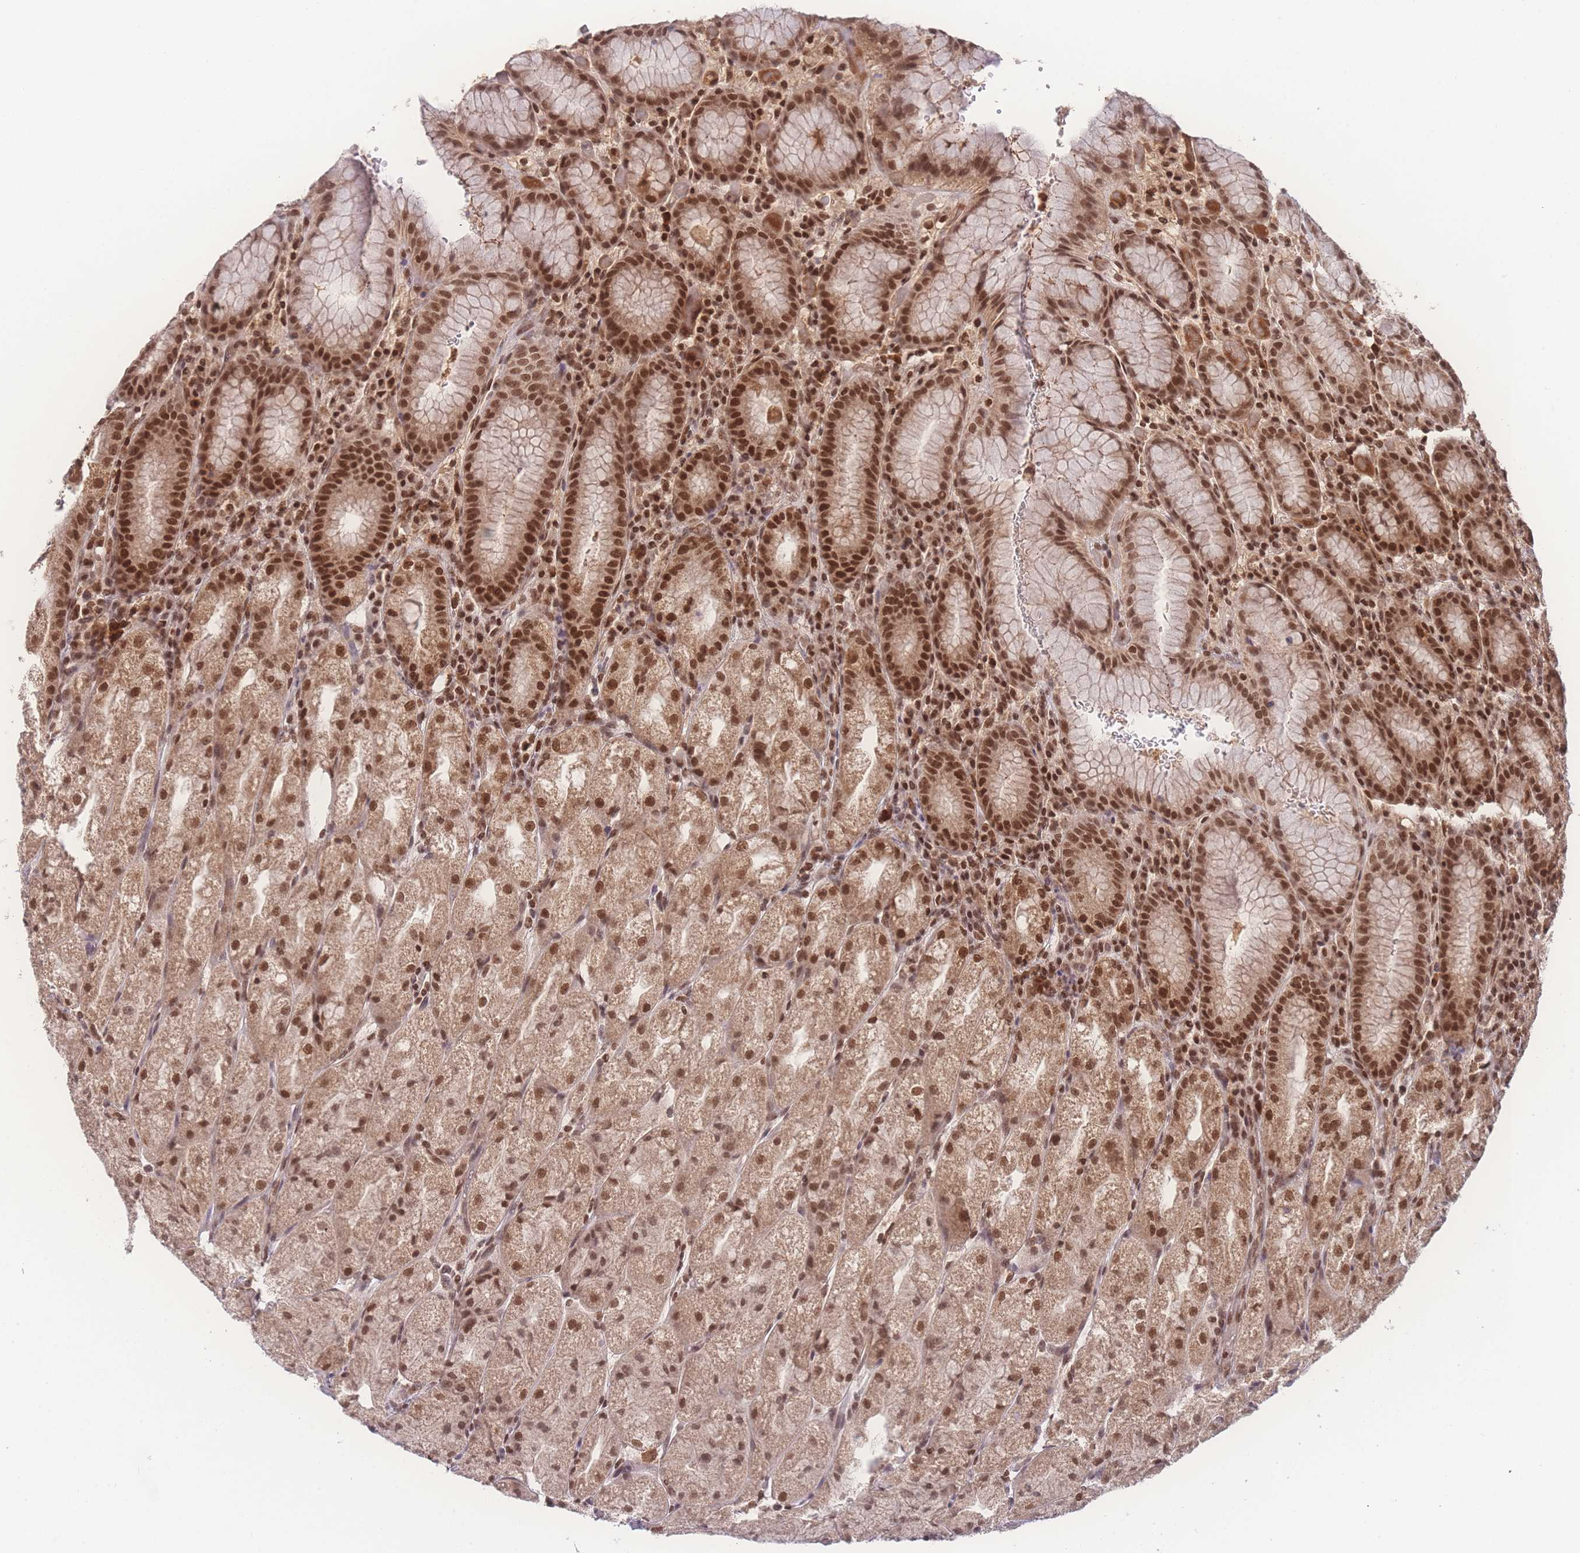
{"staining": {"intensity": "strong", "quantity": ">75%", "location": "cytoplasmic/membranous,nuclear"}, "tissue": "stomach", "cell_type": "Glandular cells", "image_type": "normal", "snomed": [{"axis": "morphology", "description": "Normal tissue, NOS"}, {"axis": "topography", "description": "Stomach, upper"}], "caption": "Human stomach stained with a protein marker demonstrates strong staining in glandular cells.", "gene": "RAVER1", "patient": {"sex": "male", "age": 52}}